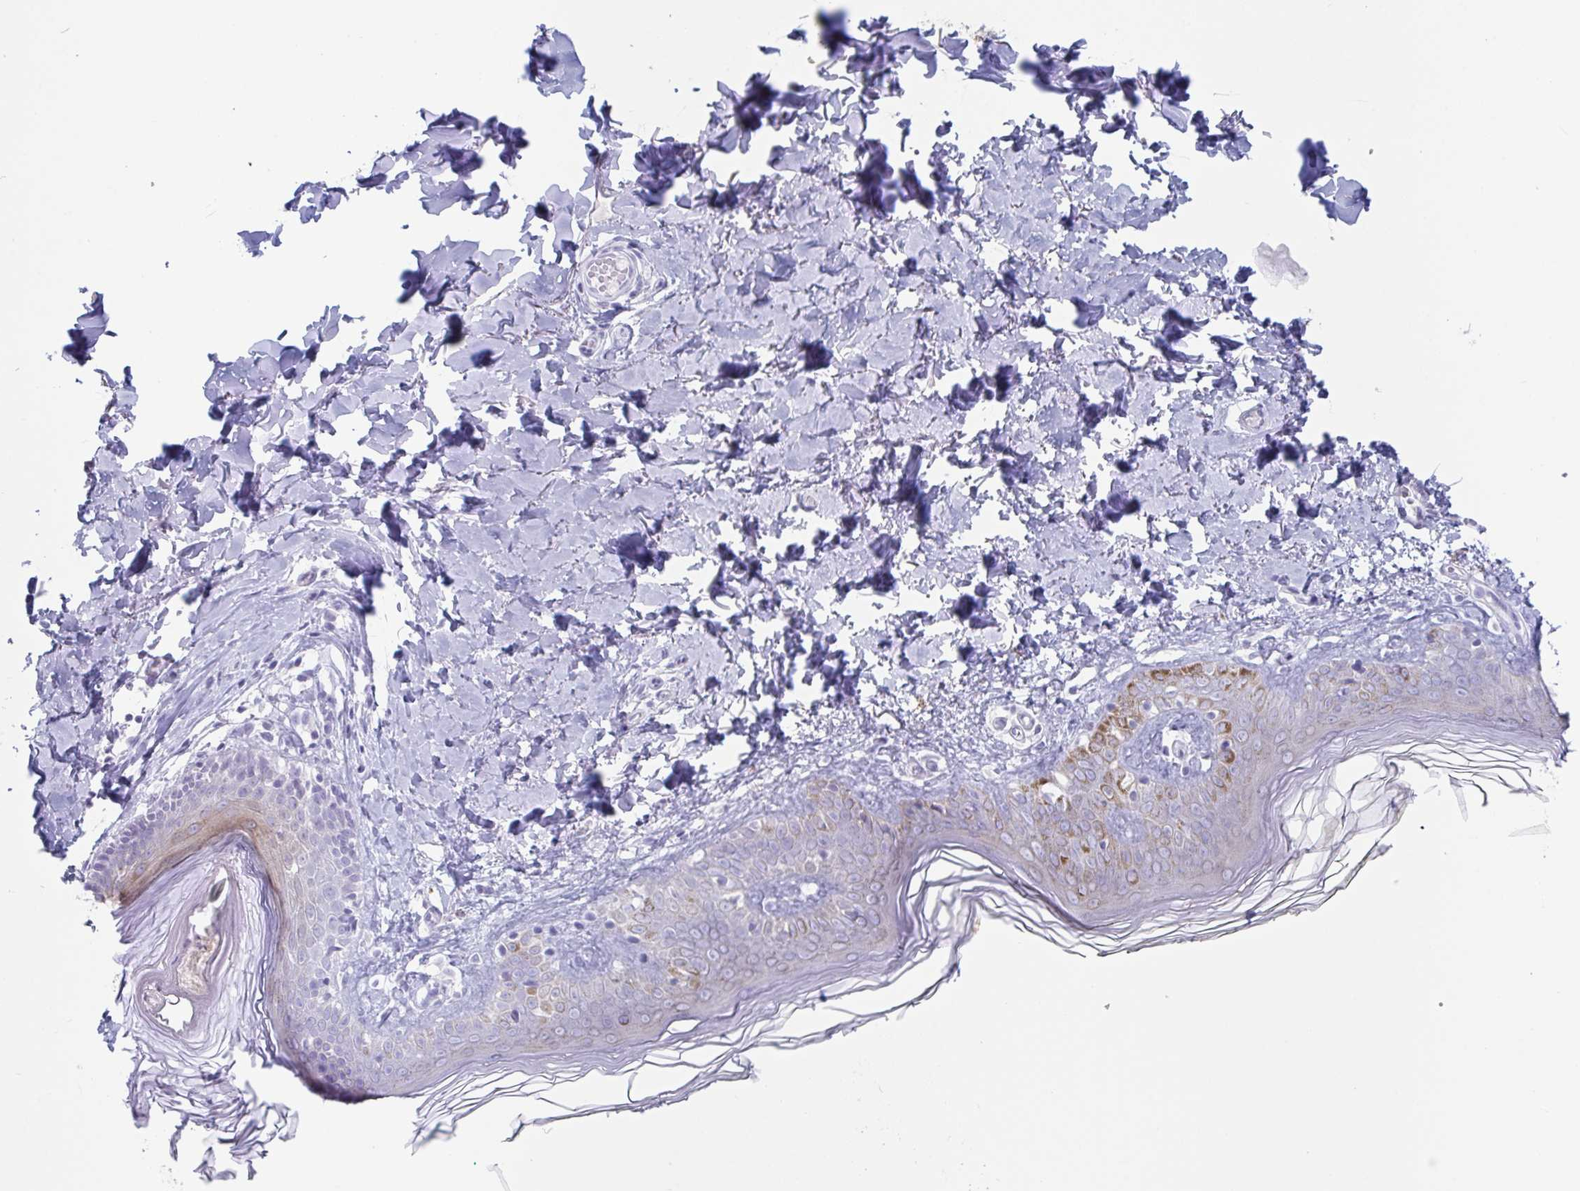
{"staining": {"intensity": "negative", "quantity": "none", "location": "none"}, "tissue": "skin", "cell_type": "Fibroblasts", "image_type": "normal", "snomed": [{"axis": "morphology", "description": "Normal tissue, NOS"}, {"axis": "topography", "description": "Skin"}, {"axis": "topography", "description": "Peripheral nerve tissue"}], "caption": "The immunohistochemistry (IHC) image has no significant staining in fibroblasts of skin.", "gene": "CYP4F11", "patient": {"sex": "female", "age": 45}}